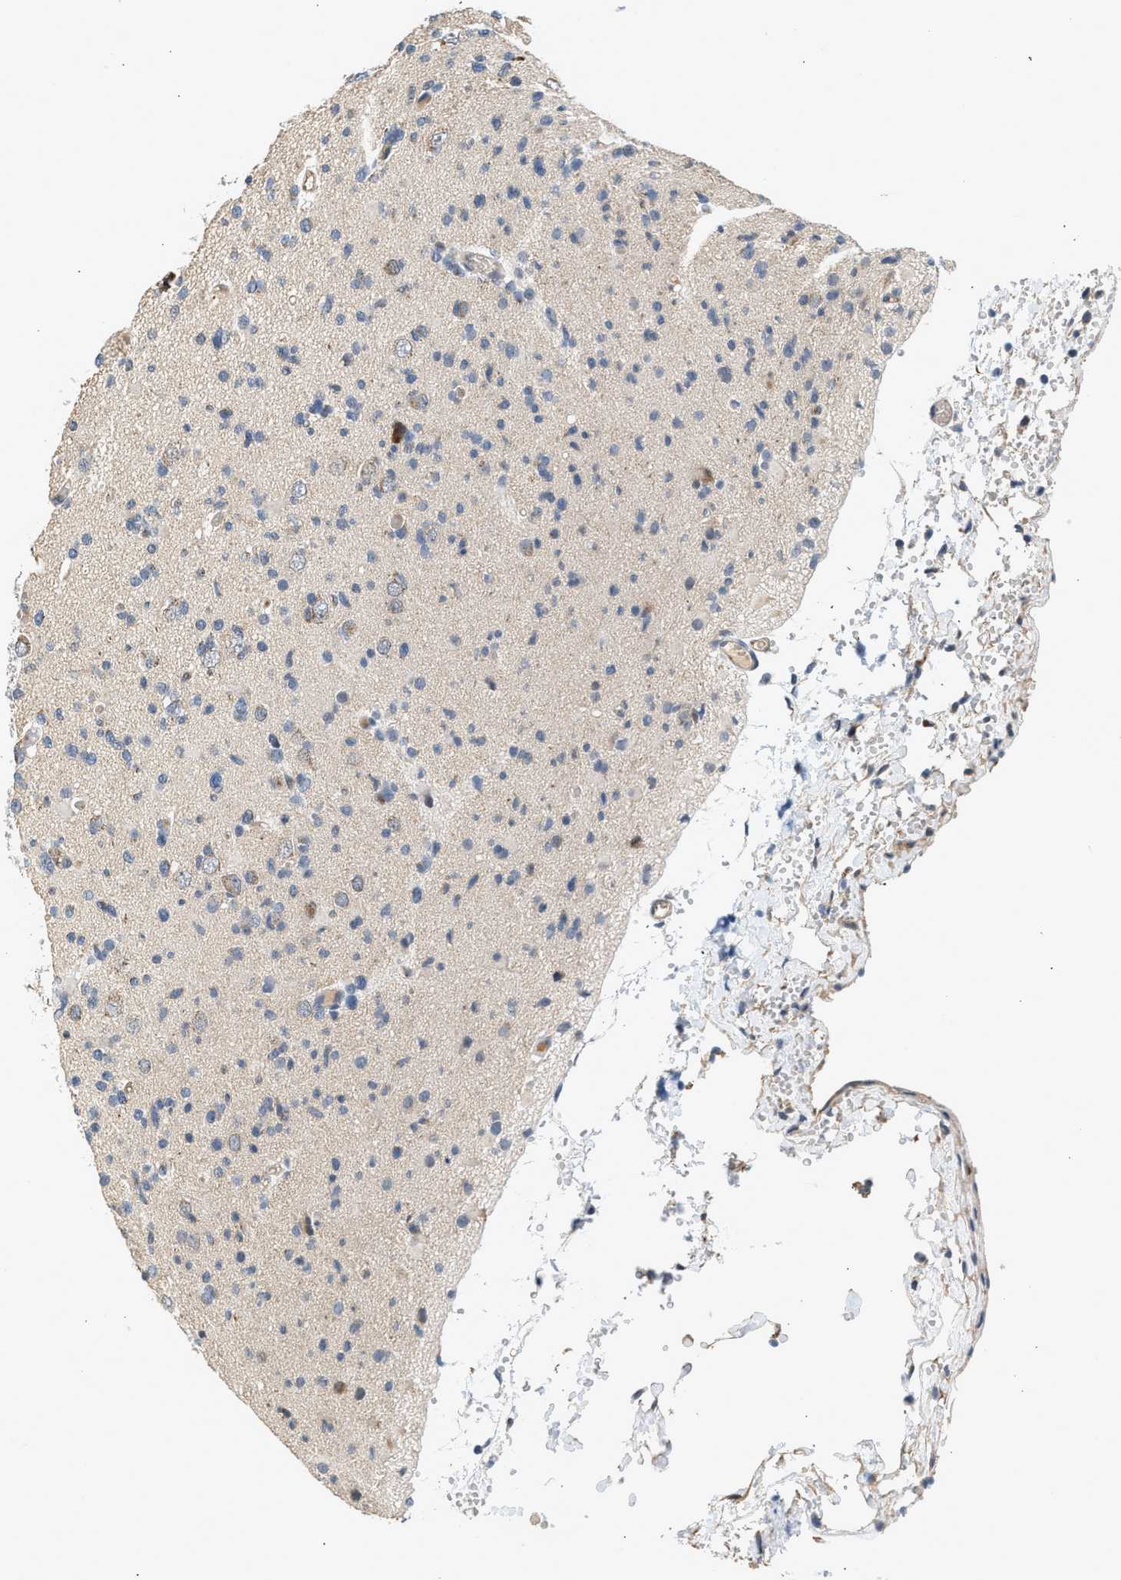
{"staining": {"intensity": "negative", "quantity": "none", "location": "none"}, "tissue": "glioma", "cell_type": "Tumor cells", "image_type": "cancer", "snomed": [{"axis": "morphology", "description": "Glioma, malignant, Low grade"}, {"axis": "topography", "description": "Brain"}], "caption": "Tumor cells are negative for protein expression in human malignant glioma (low-grade). (Brightfield microscopy of DAB (3,3'-diaminobenzidine) IHC at high magnification).", "gene": "PIM1", "patient": {"sex": "female", "age": 22}}